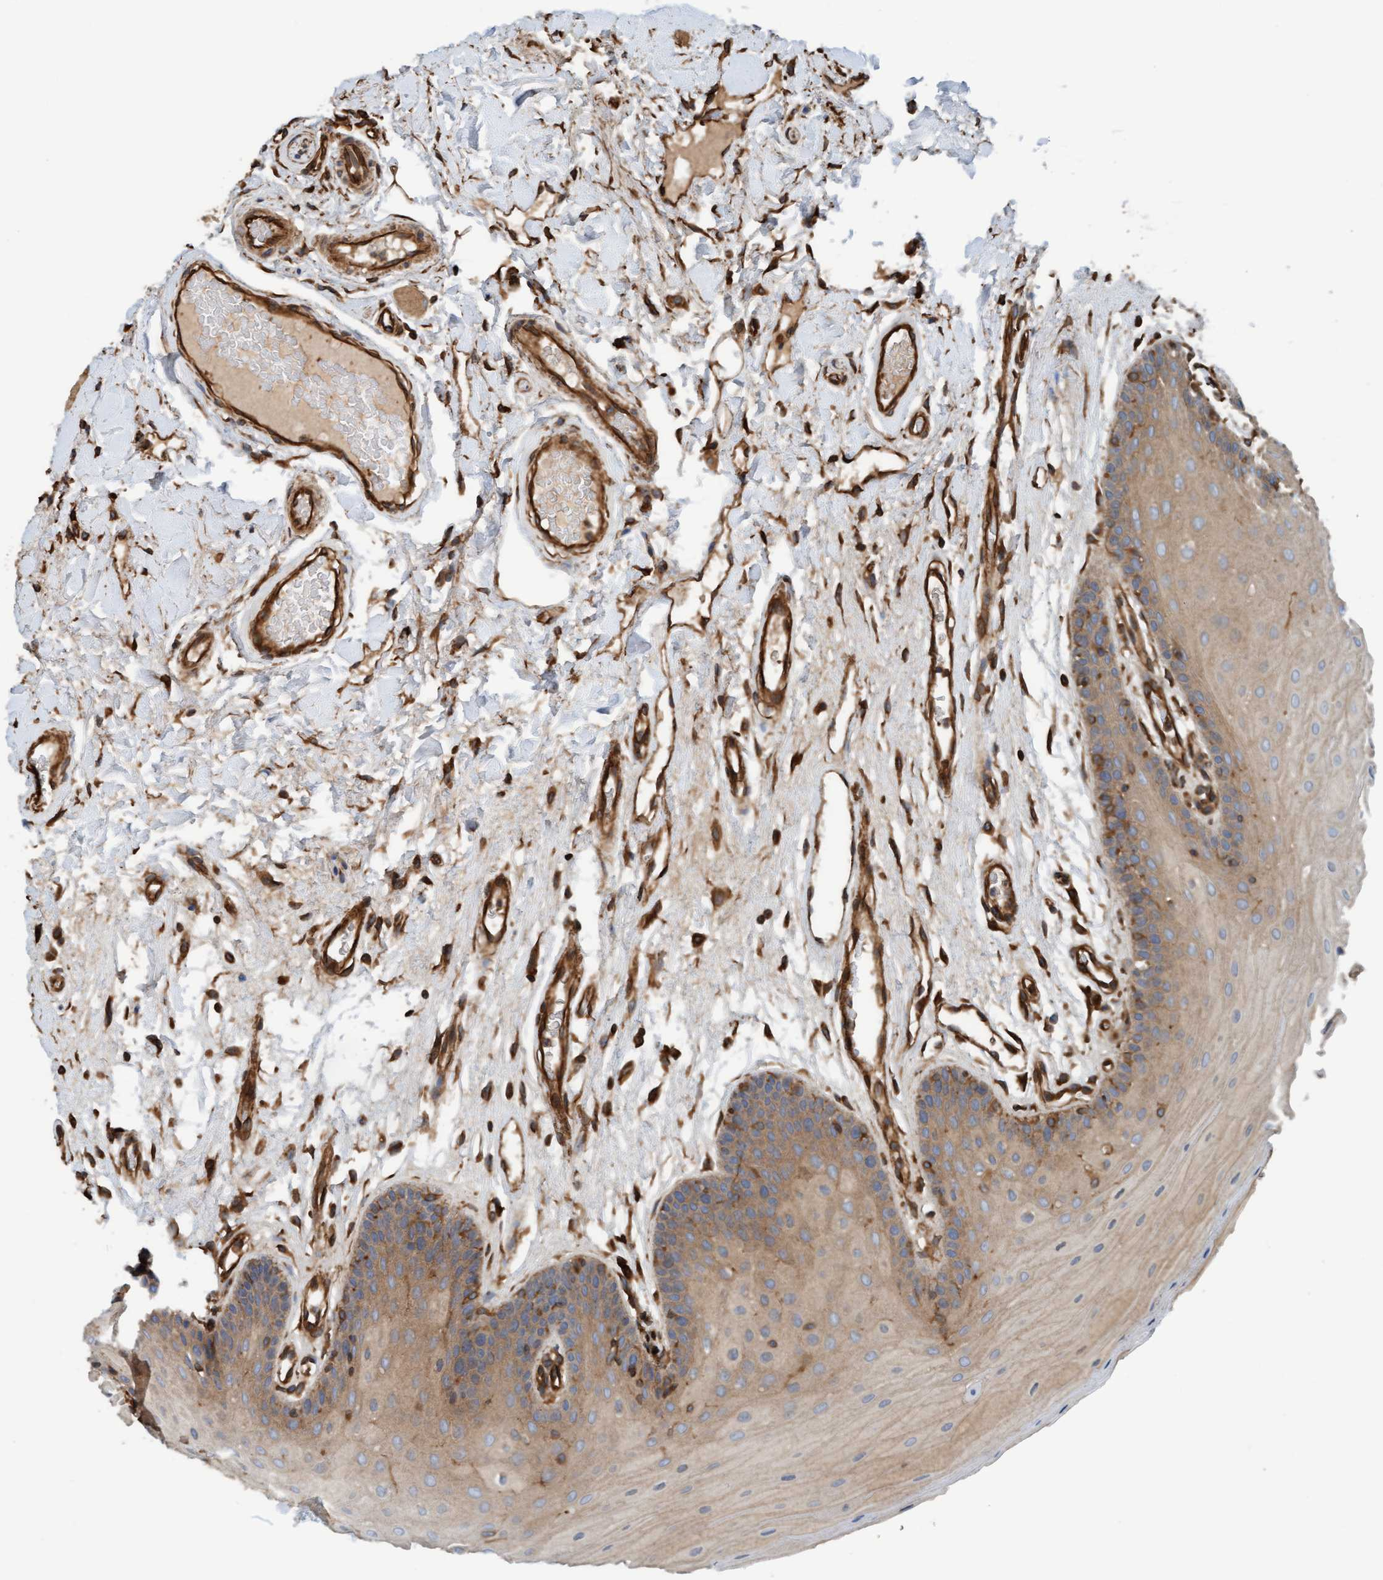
{"staining": {"intensity": "moderate", "quantity": "25%-75%", "location": "cytoplasmic/membranous"}, "tissue": "oral mucosa", "cell_type": "Squamous epithelial cells", "image_type": "normal", "snomed": [{"axis": "morphology", "description": "Normal tissue, NOS"}, {"axis": "morphology", "description": "Squamous cell carcinoma, NOS"}, {"axis": "topography", "description": "Oral tissue"}, {"axis": "topography", "description": "Head-Neck"}], "caption": "The micrograph demonstrates immunohistochemical staining of unremarkable oral mucosa. There is moderate cytoplasmic/membranous positivity is appreciated in about 25%-75% of squamous epithelial cells. The staining was performed using DAB to visualize the protein expression in brown, while the nuclei were stained in blue with hematoxylin (Magnification: 20x).", "gene": "STXBP4", "patient": {"sex": "male", "age": 71}}